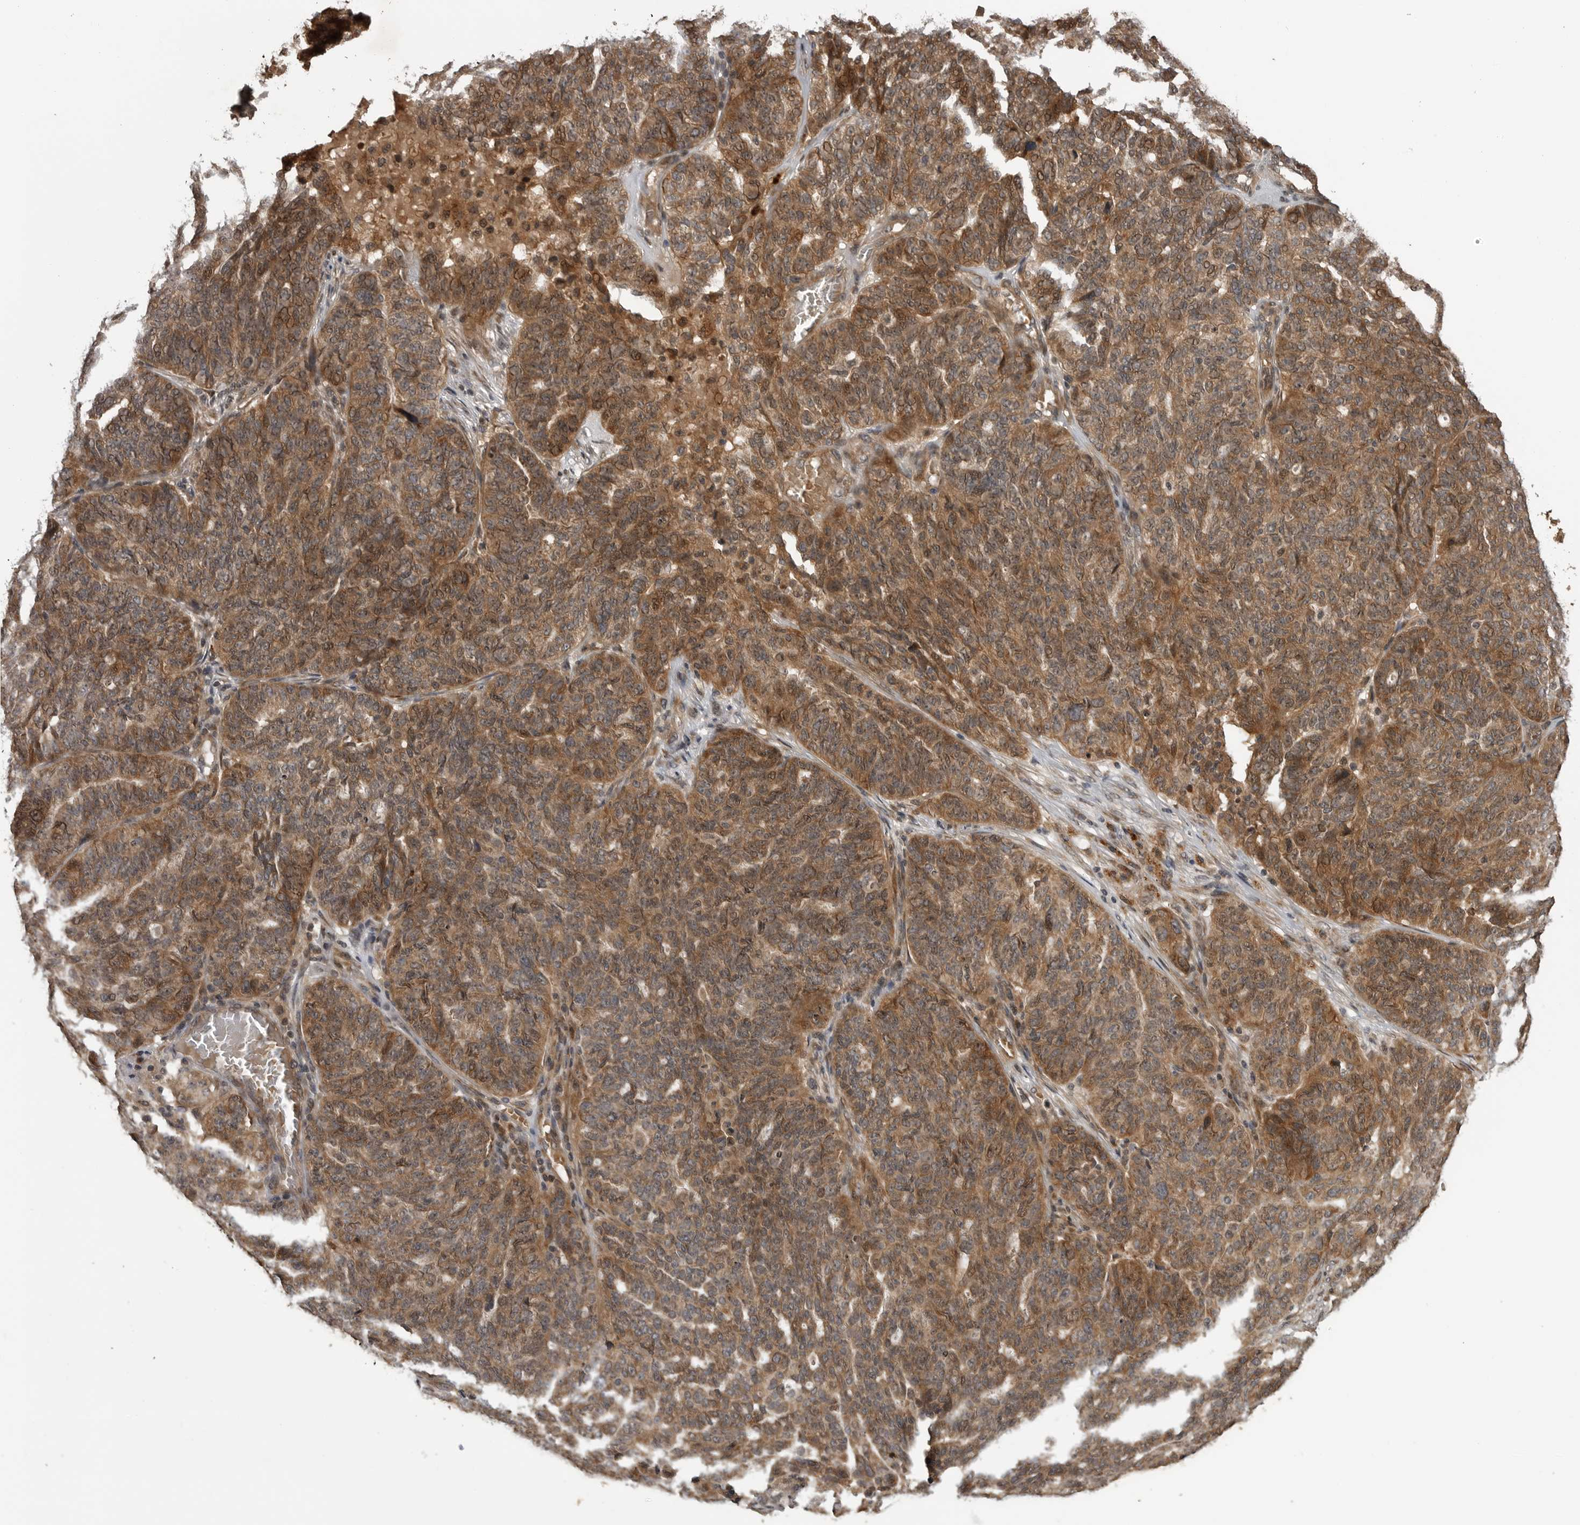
{"staining": {"intensity": "moderate", "quantity": ">75%", "location": "cytoplasmic/membranous,nuclear"}, "tissue": "ovarian cancer", "cell_type": "Tumor cells", "image_type": "cancer", "snomed": [{"axis": "morphology", "description": "Cystadenocarcinoma, serous, NOS"}, {"axis": "topography", "description": "Ovary"}], "caption": "Moderate cytoplasmic/membranous and nuclear protein positivity is identified in approximately >75% of tumor cells in serous cystadenocarcinoma (ovarian).", "gene": "AKAP7", "patient": {"sex": "female", "age": 59}}